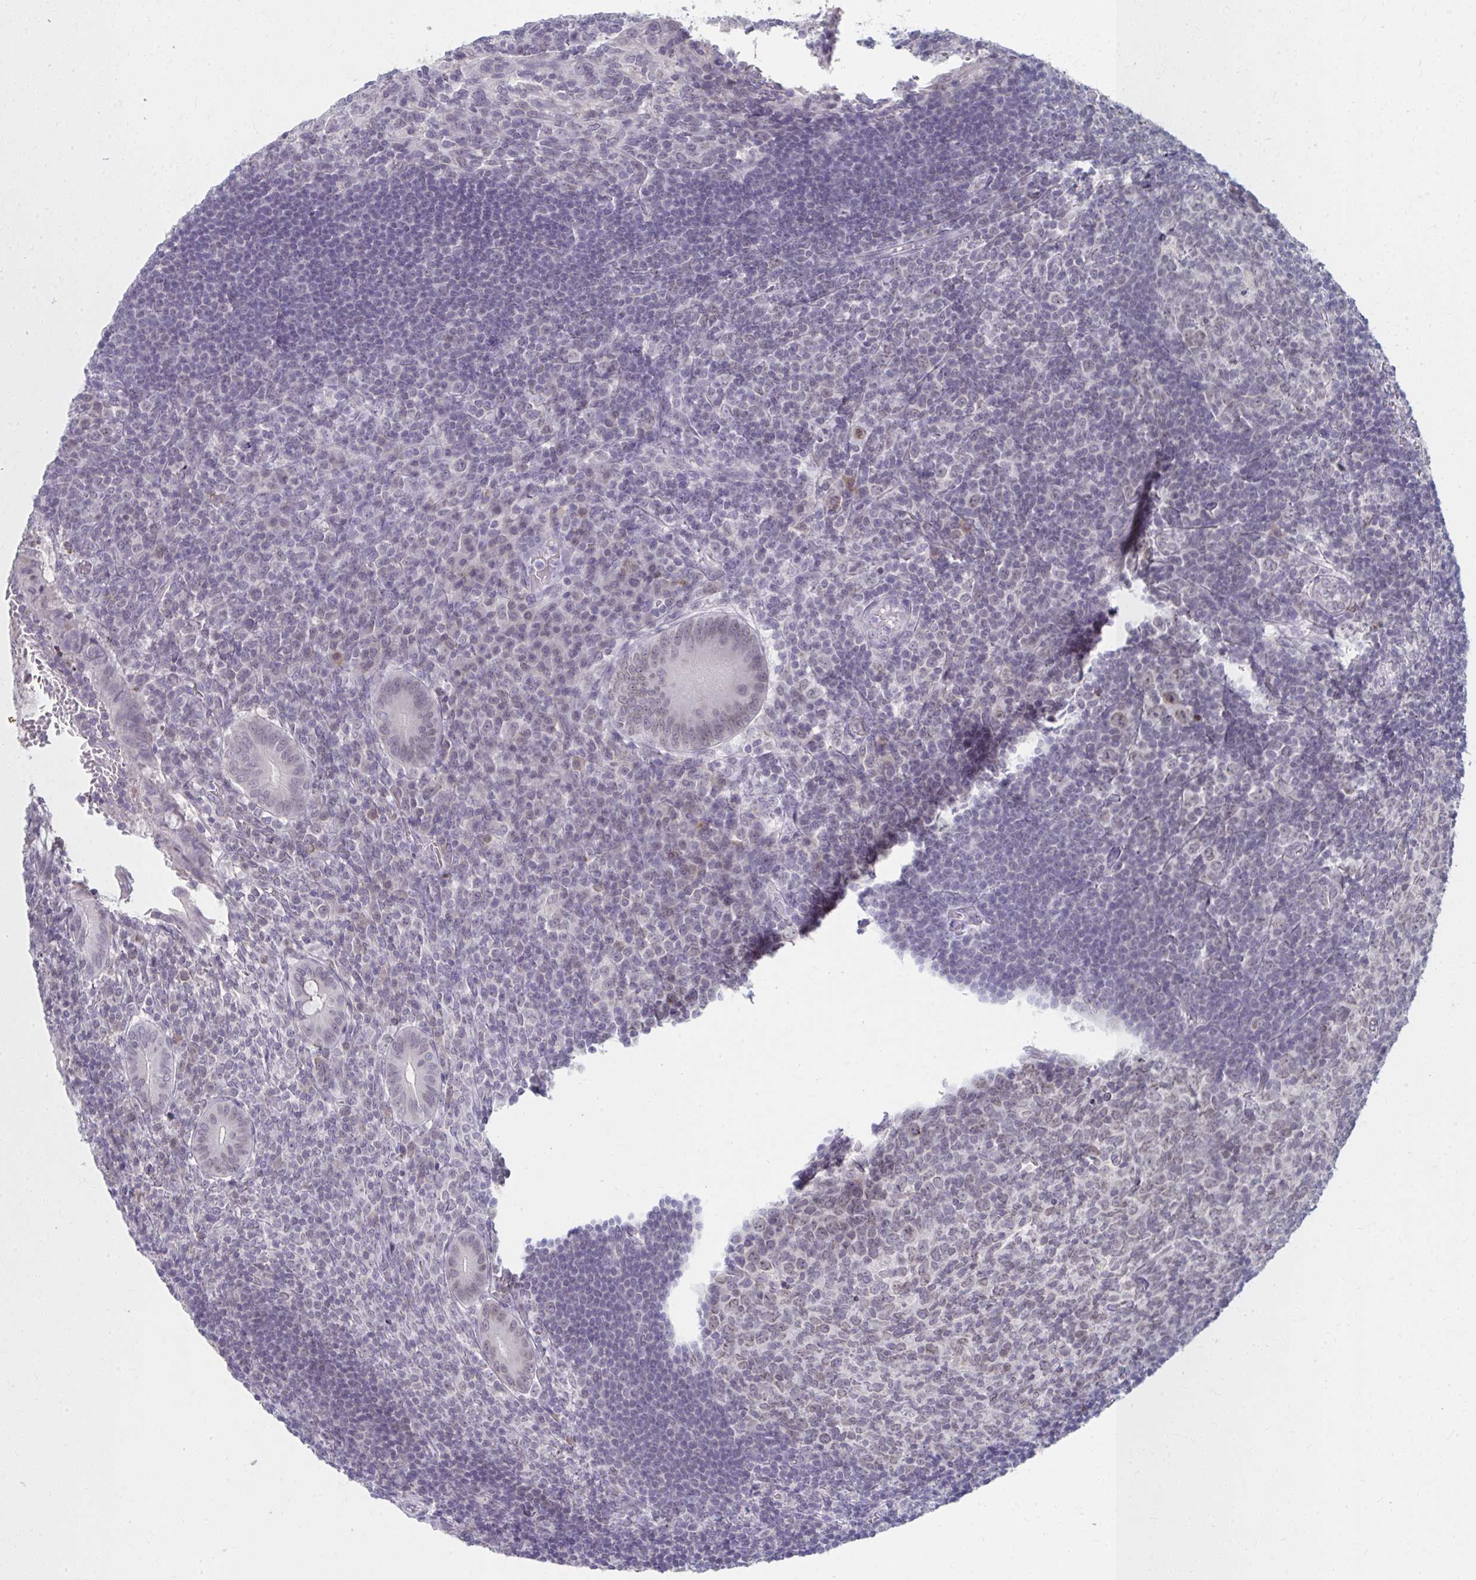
{"staining": {"intensity": "moderate", "quantity": "<25%", "location": "cytoplasmic/membranous"}, "tissue": "appendix", "cell_type": "Glandular cells", "image_type": "normal", "snomed": [{"axis": "morphology", "description": "Normal tissue, NOS"}, {"axis": "topography", "description": "Appendix"}], "caption": "An immunohistochemistry image of normal tissue is shown. Protein staining in brown shows moderate cytoplasmic/membranous positivity in appendix within glandular cells. (IHC, brightfield microscopy, high magnification).", "gene": "NUP133", "patient": {"sex": "male", "age": 18}}